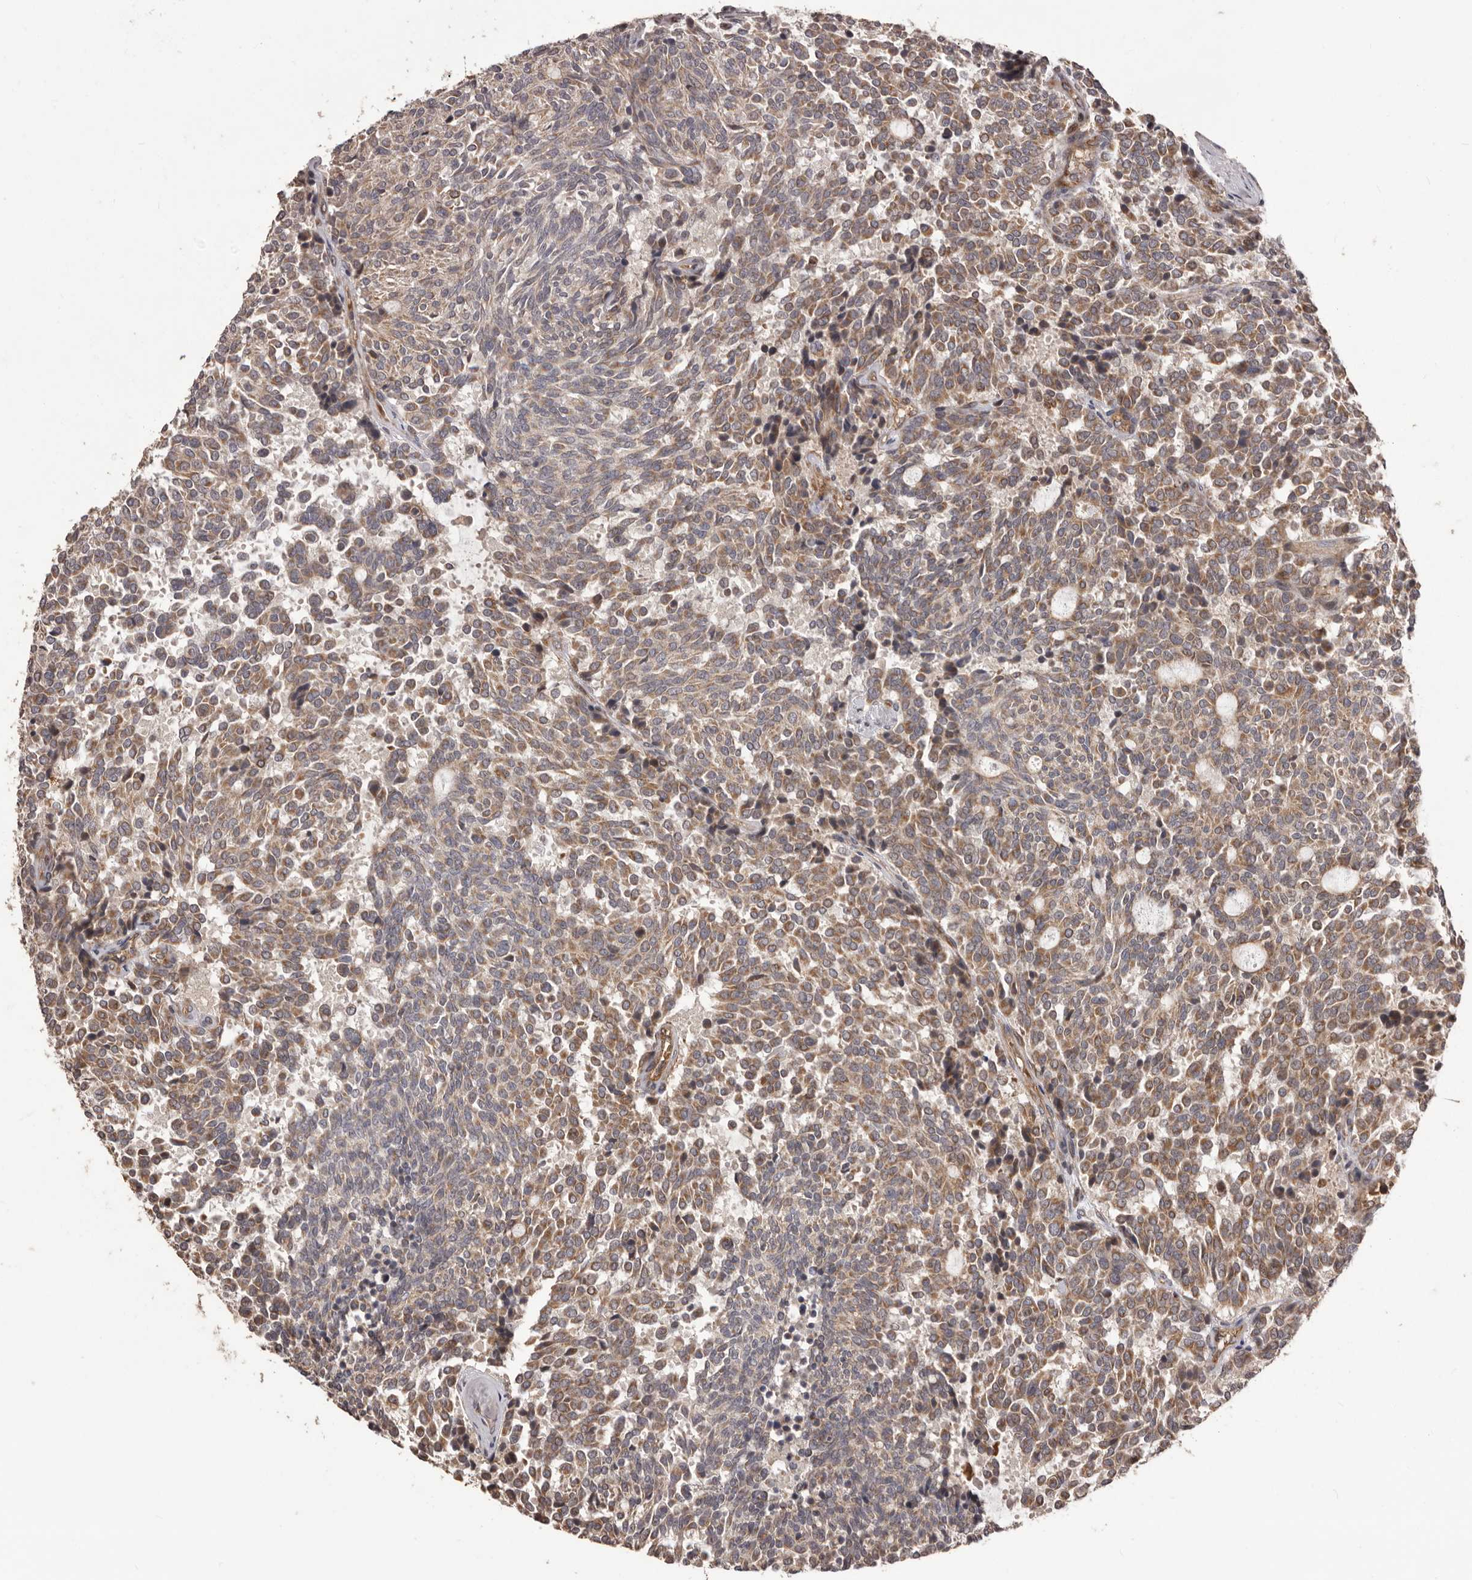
{"staining": {"intensity": "moderate", "quantity": ">75%", "location": "cytoplasmic/membranous"}, "tissue": "carcinoid", "cell_type": "Tumor cells", "image_type": "cancer", "snomed": [{"axis": "morphology", "description": "Carcinoid, malignant, NOS"}, {"axis": "topography", "description": "Pancreas"}], "caption": "Protein expression by immunohistochemistry demonstrates moderate cytoplasmic/membranous positivity in approximately >75% of tumor cells in carcinoid (malignant). The staining was performed using DAB (3,3'-diaminobenzidine) to visualize the protein expression in brown, while the nuclei were stained in blue with hematoxylin (Magnification: 20x).", "gene": "QRSL1", "patient": {"sex": "female", "age": 54}}